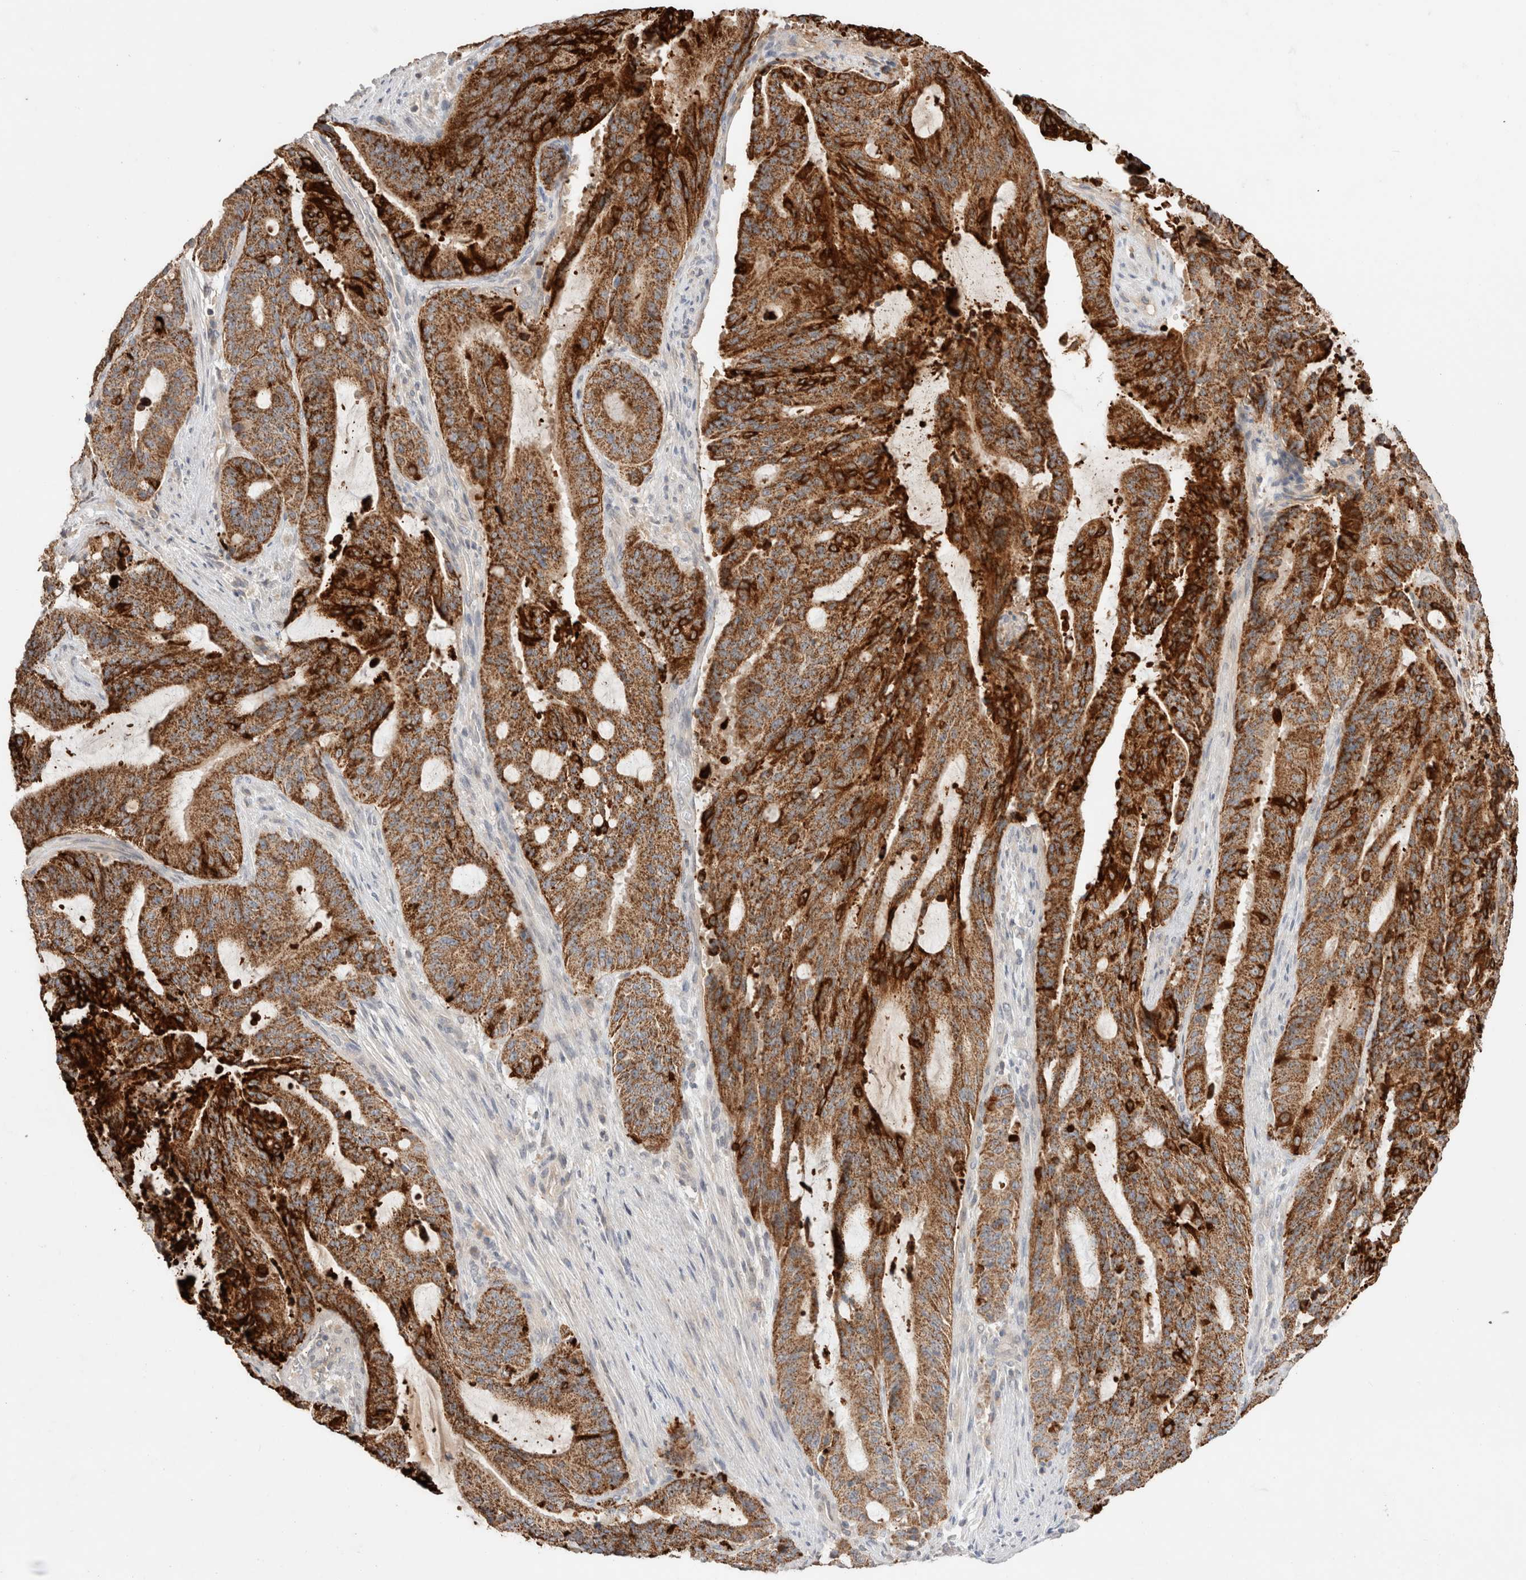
{"staining": {"intensity": "strong", "quantity": ">75%", "location": "cytoplasmic/membranous"}, "tissue": "liver cancer", "cell_type": "Tumor cells", "image_type": "cancer", "snomed": [{"axis": "morphology", "description": "Normal tissue, NOS"}, {"axis": "morphology", "description": "Cholangiocarcinoma"}, {"axis": "topography", "description": "Liver"}, {"axis": "topography", "description": "Peripheral nerve tissue"}], "caption": "Protein expression by IHC demonstrates strong cytoplasmic/membranous positivity in approximately >75% of tumor cells in liver cholangiocarcinoma. Using DAB (brown) and hematoxylin (blue) stains, captured at high magnification using brightfield microscopy.", "gene": "TRIM41", "patient": {"sex": "female", "age": 73}}